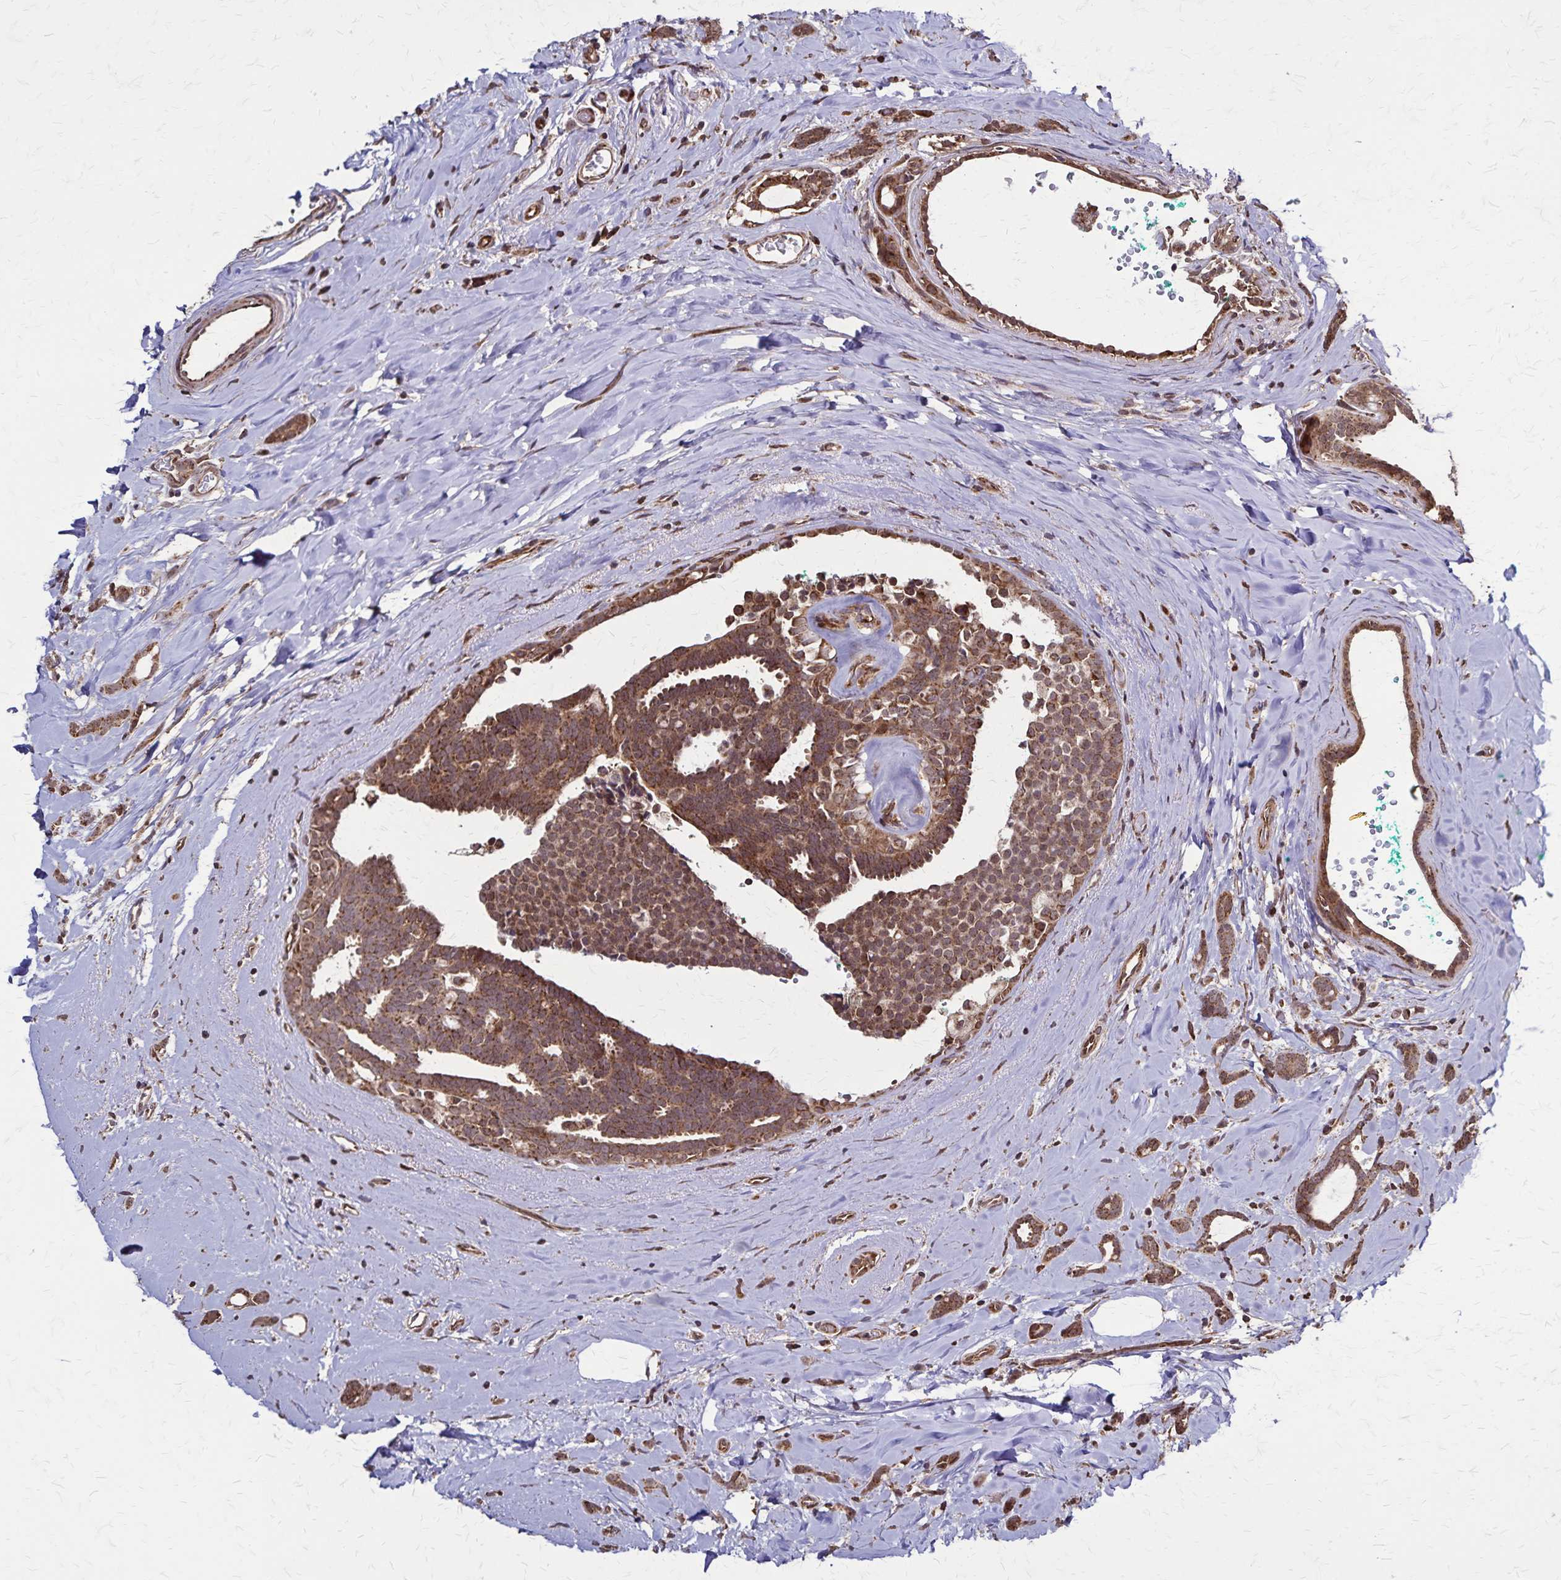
{"staining": {"intensity": "moderate", "quantity": ">75%", "location": "cytoplasmic/membranous,nuclear"}, "tissue": "breast cancer", "cell_type": "Tumor cells", "image_type": "cancer", "snomed": [{"axis": "morphology", "description": "Intraductal carcinoma, in situ"}, {"axis": "morphology", "description": "Duct carcinoma"}, {"axis": "morphology", "description": "Lobular carcinoma, in situ"}, {"axis": "topography", "description": "Breast"}], "caption": "DAB (3,3'-diaminobenzidine) immunohistochemical staining of lobular carcinoma in situ (breast) reveals moderate cytoplasmic/membranous and nuclear protein expression in approximately >75% of tumor cells. The protein is shown in brown color, while the nuclei are stained blue.", "gene": "NFS1", "patient": {"sex": "female", "age": 44}}